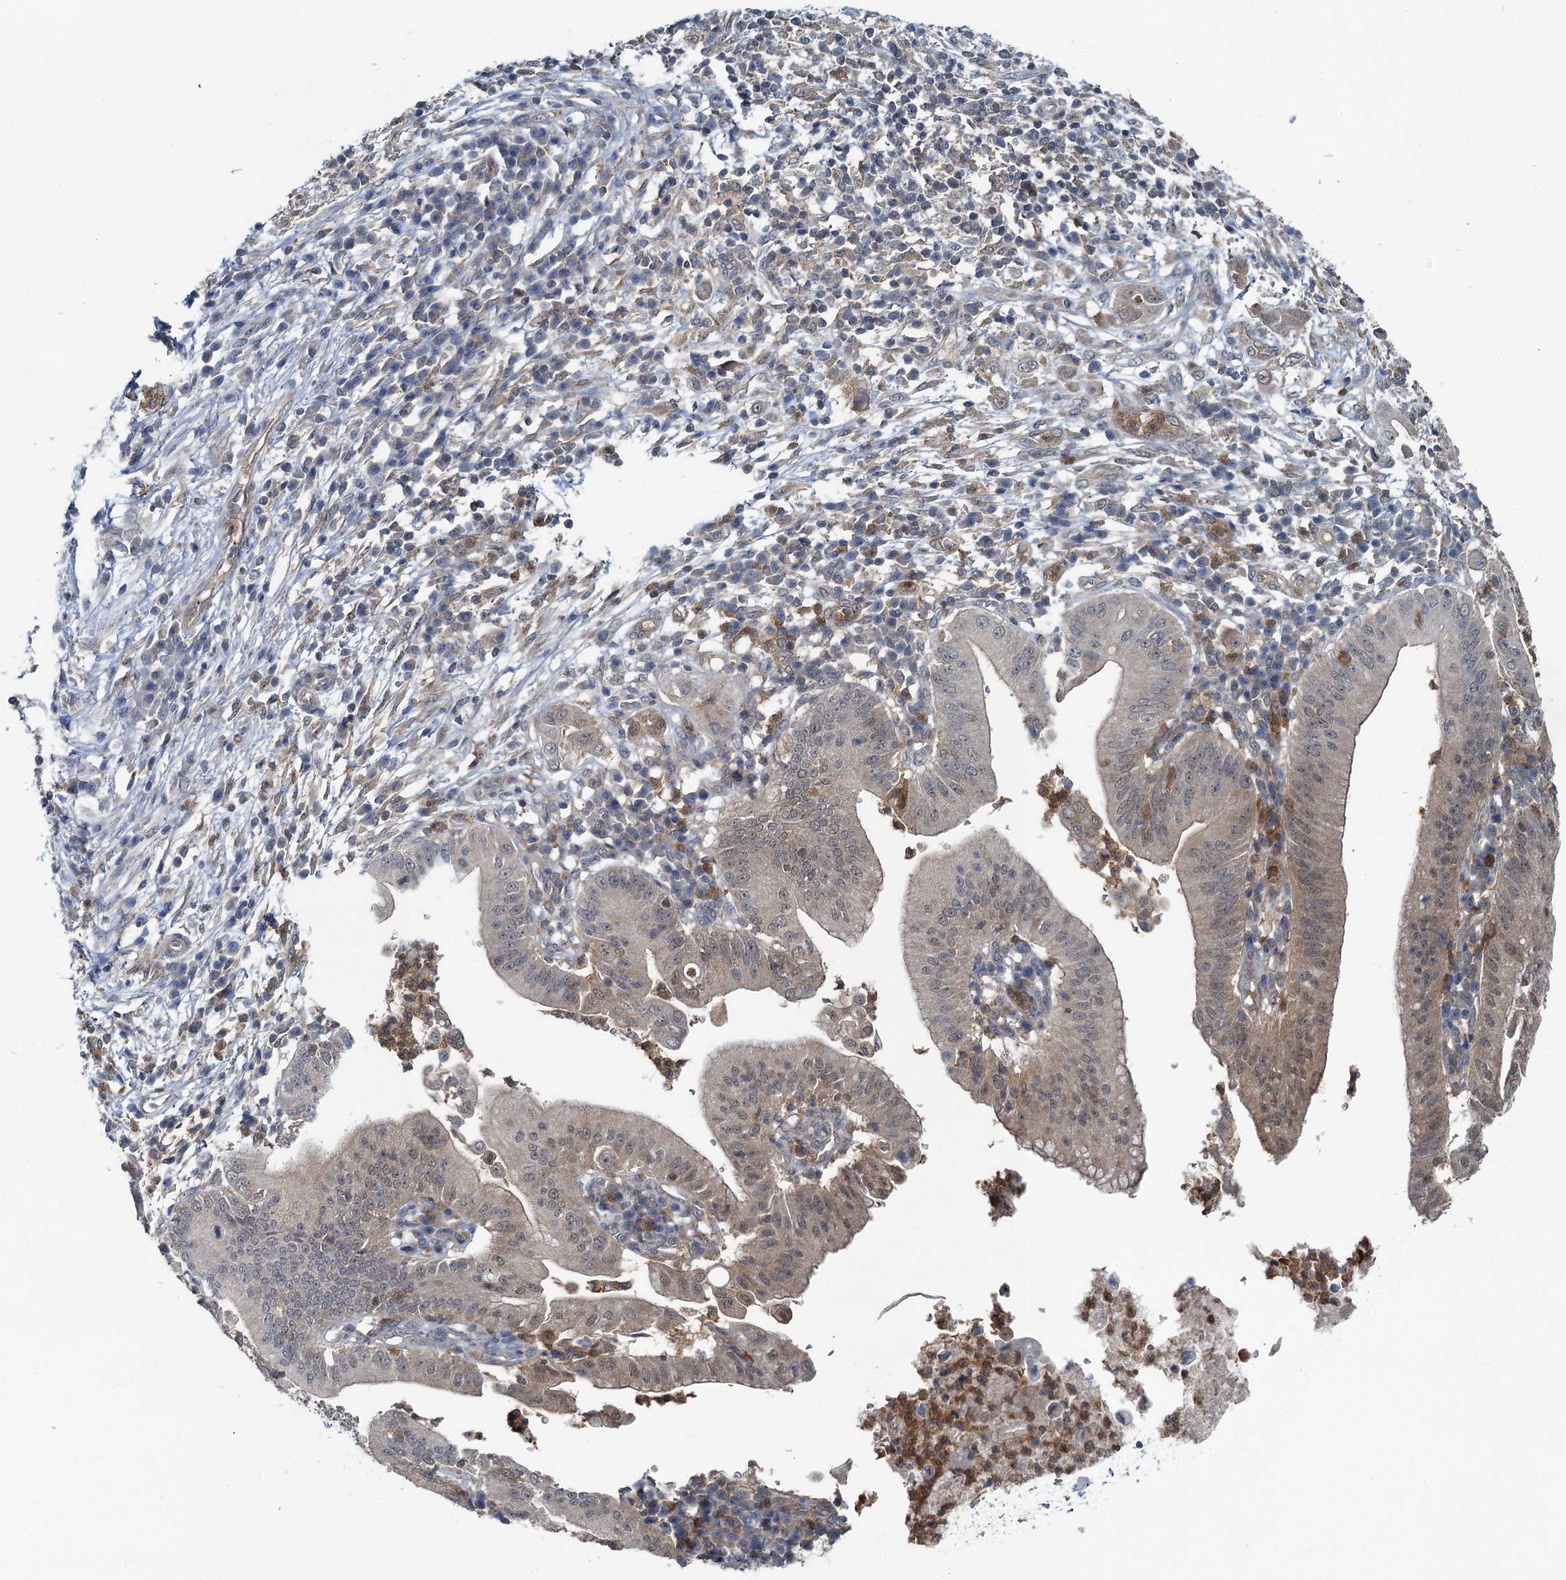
{"staining": {"intensity": "weak", "quantity": "25%-75%", "location": "cytoplasmic/membranous,nuclear"}, "tissue": "pancreatic cancer", "cell_type": "Tumor cells", "image_type": "cancer", "snomed": [{"axis": "morphology", "description": "Adenocarcinoma, NOS"}, {"axis": "topography", "description": "Pancreas"}], "caption": "DAB immunohistochemical staining of pancreatic cancer (adenocarcinoma) reveals weak cytoplasmic/membranous and nuclear protein expression in approximately 25%-75% of tumor cells.", "gene": "GCLM", "patient": {"sex": "male", "age": 68}}